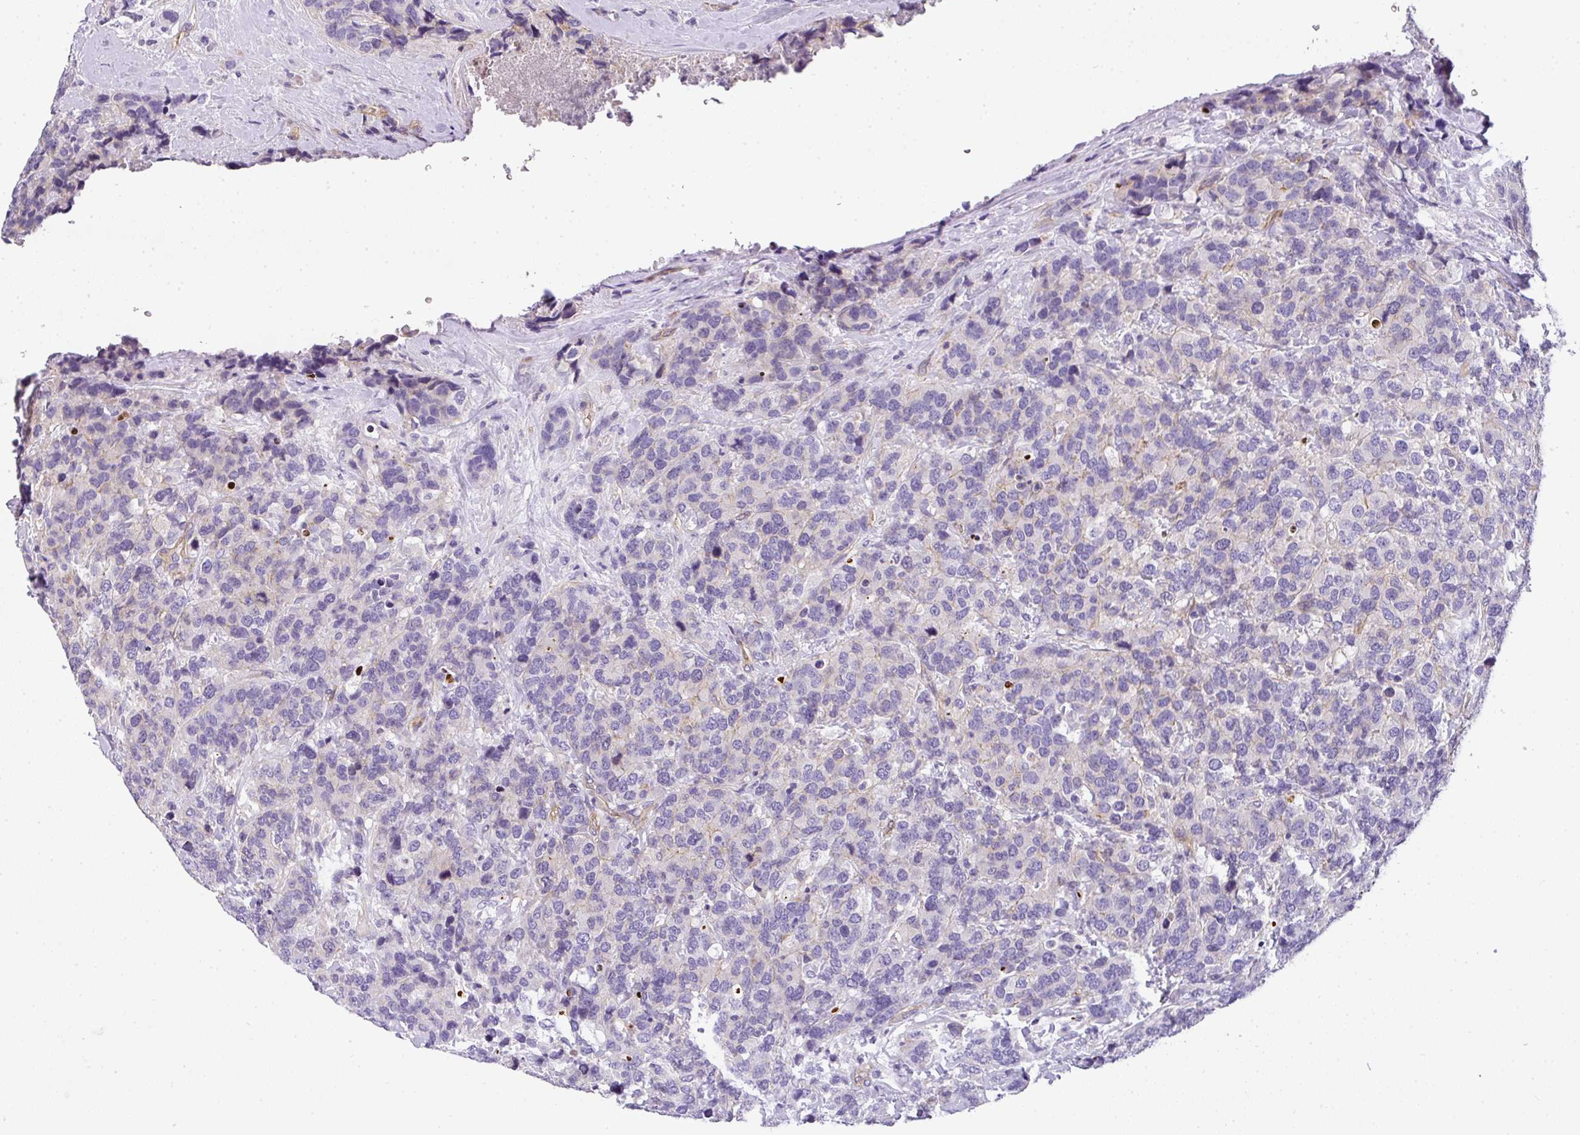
{"staining": {"intensity": "negative", "quantity": "none", "location": "none"}, "tissue": "breast cancer", "cell_type": "Tumor cells", "image_type": "cancer", "snomed": [{"axis": "morphology", "description": "Lobular carcinoma"}, {"axis": "topography", "description": "Breast"}], "caption": "Immunohistochemistry histopathology image of human breast cancer stained for a protein (brown), which demonstrates no expression in tumor cells. The staining was performed using DAB to visualize the protein expression in brown, while the nuclei were stained in blue with hematoxylin (Magnification: 20x).", "gene": "OR11H4", "patient": {"sex": "female", "age": 59}}